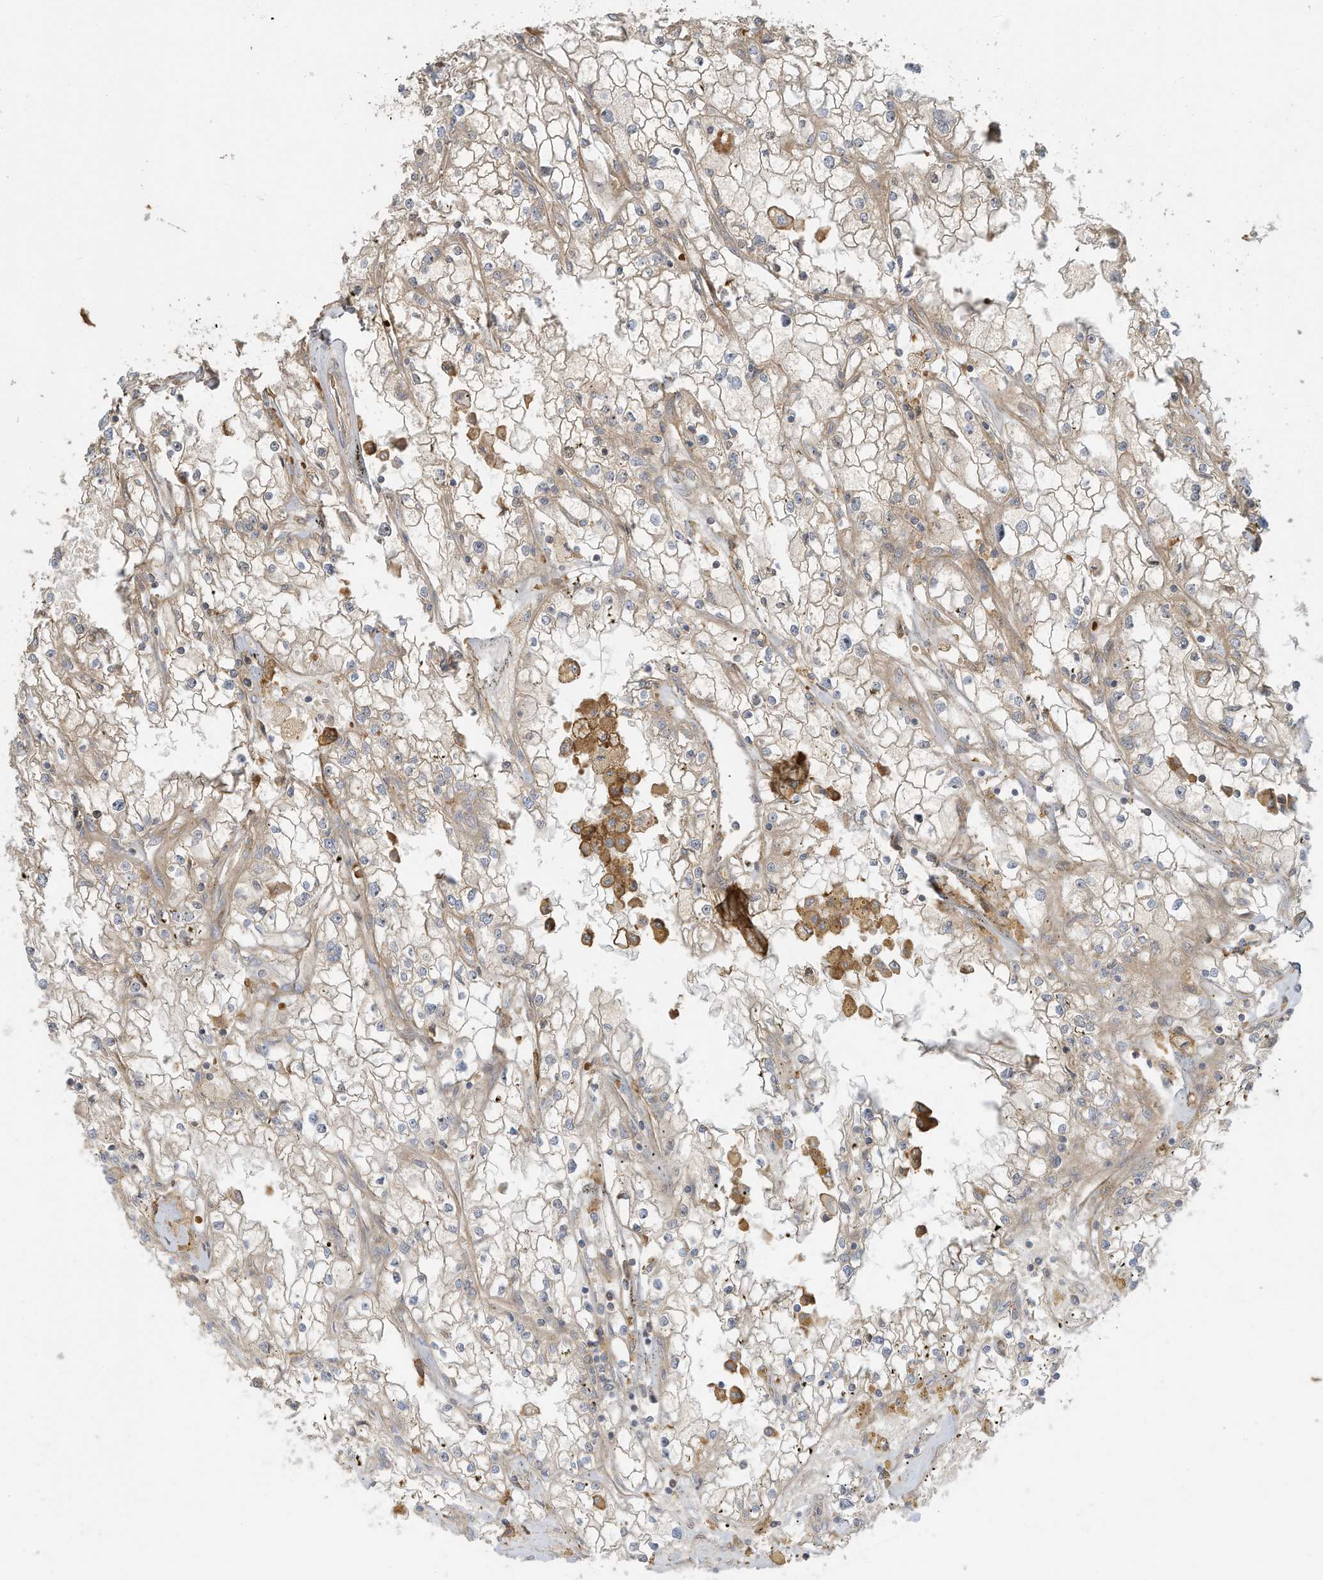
{"staining": {"intensity": "moderate", "quantity": "25%-75%", "location": "cytoplasmic/membranous"}, "tissue": "renal cancer", "cell_type": "Tumor cells", "image_type": "cancer", "snomed": [{"axis": "morphology", "description": "Adenocarcinoma, NOS"}, {"axis": "topography", "description": "Kidney"}], "caption": "IHC image of neoplastic tissue: human renal cancer (adenocarcinoma) stained using immunohistochemistry reveals medium levels of moderate protein expression localized specifically in the cytoplasmic/membranous of tumor cells, appearing as a cytoplasmic/membranous brown color.", "gene": "ENTR1", "patient": {"sex": "male", "age": 56}}